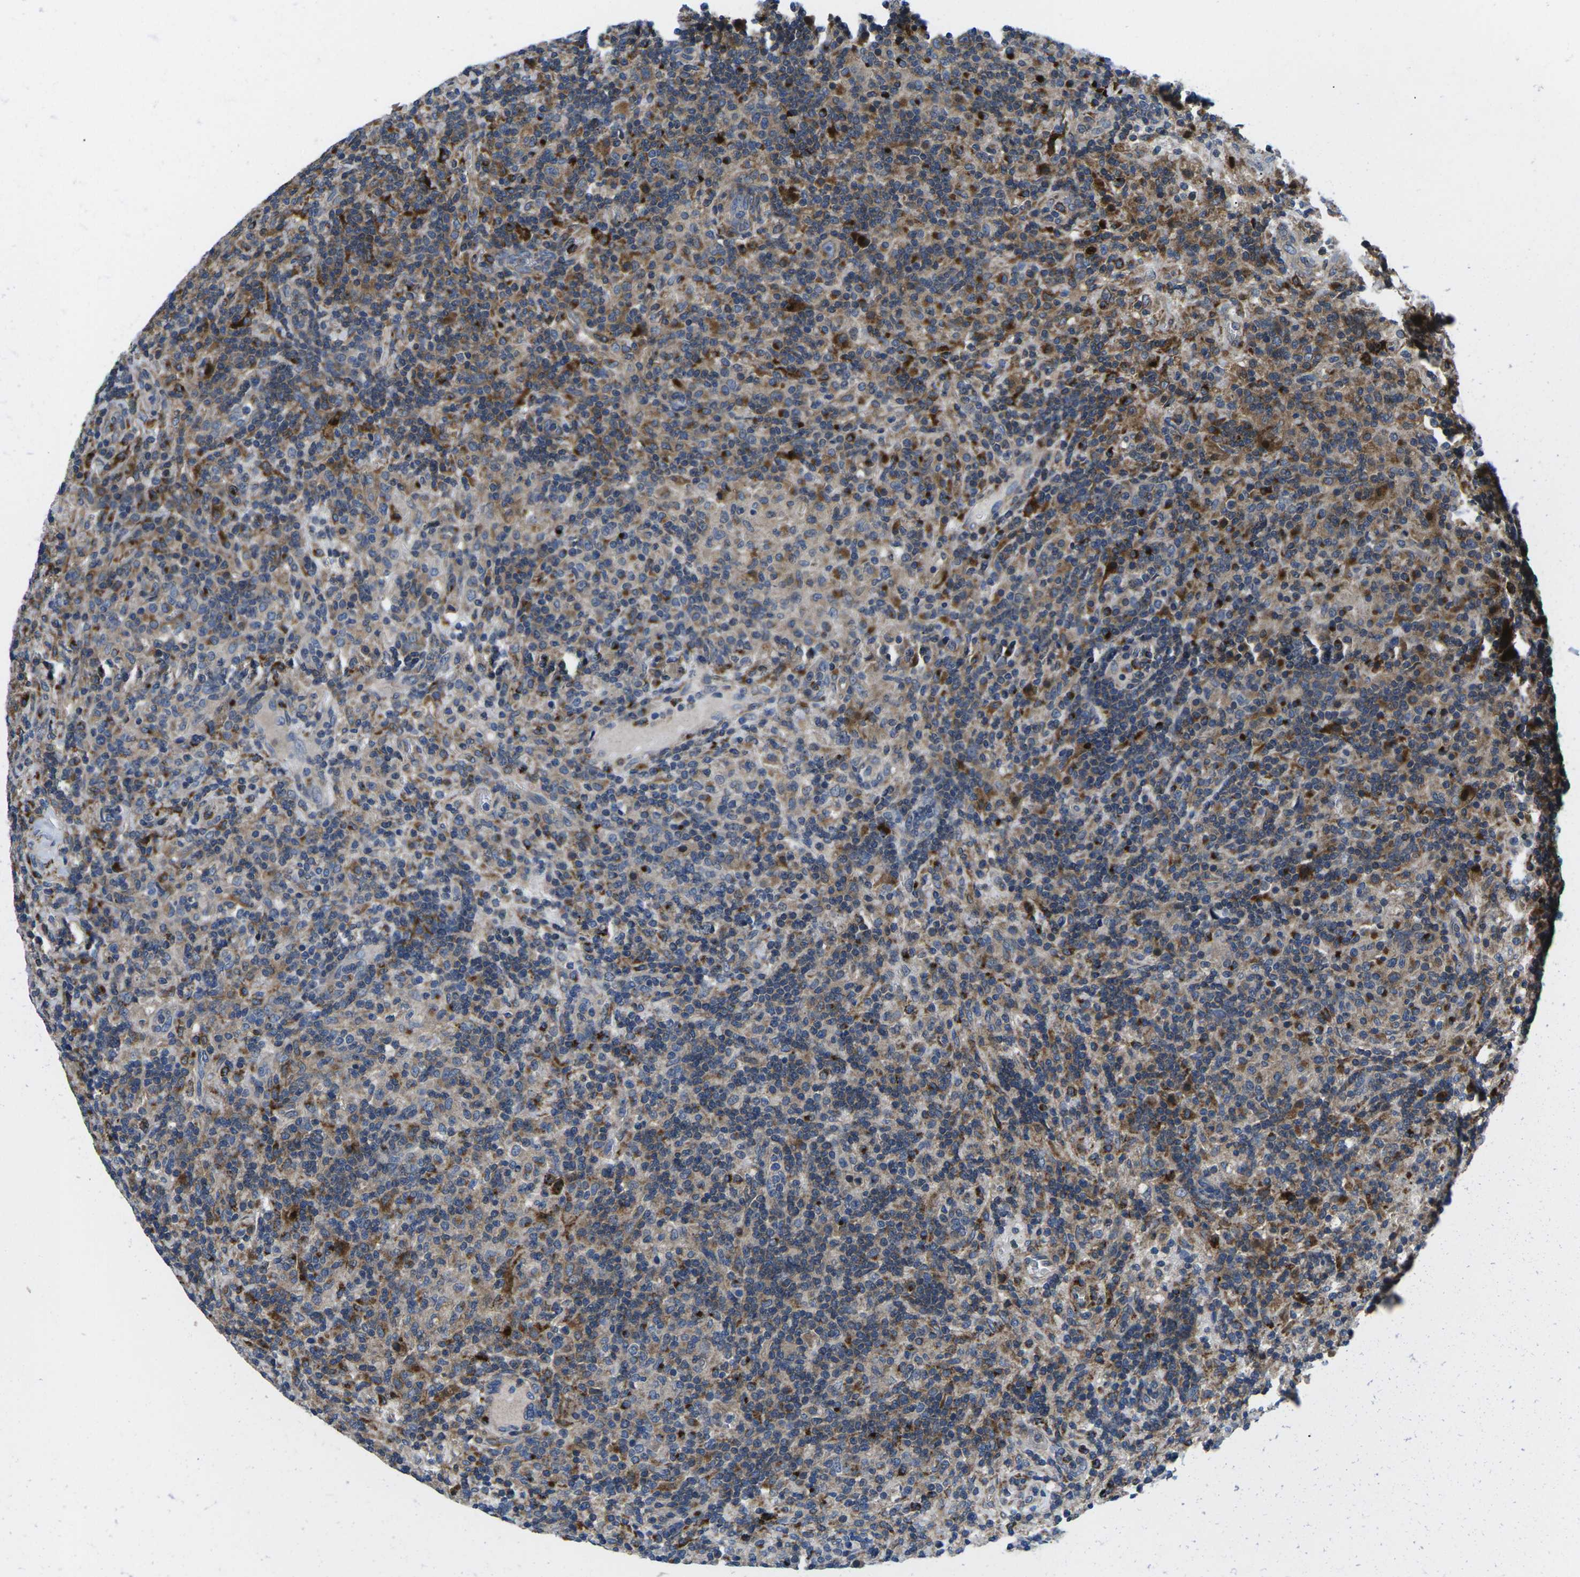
{"staining": {"intensity": "weak", "quantity": "25%-75%", "location": "cytoplasmic/membranous"}, "tissue": "lymphoma", "cell_type": "Tumor cells", "image_type": "cancer", "snomed": [{"axis": "morphology", "description": "Hodgkin's disease, NOS"}, {"axis": "topography", "description": "Lymph node"}], "caption": "Approximately 25%-75% of tumor cells in Hodgkin's disease display weak cytoplasmic/membranous protein expression as visualized by brown immunohistochemical staining.", "gene": "DLG1", "patient": {"sex": "male", "age": 70}}